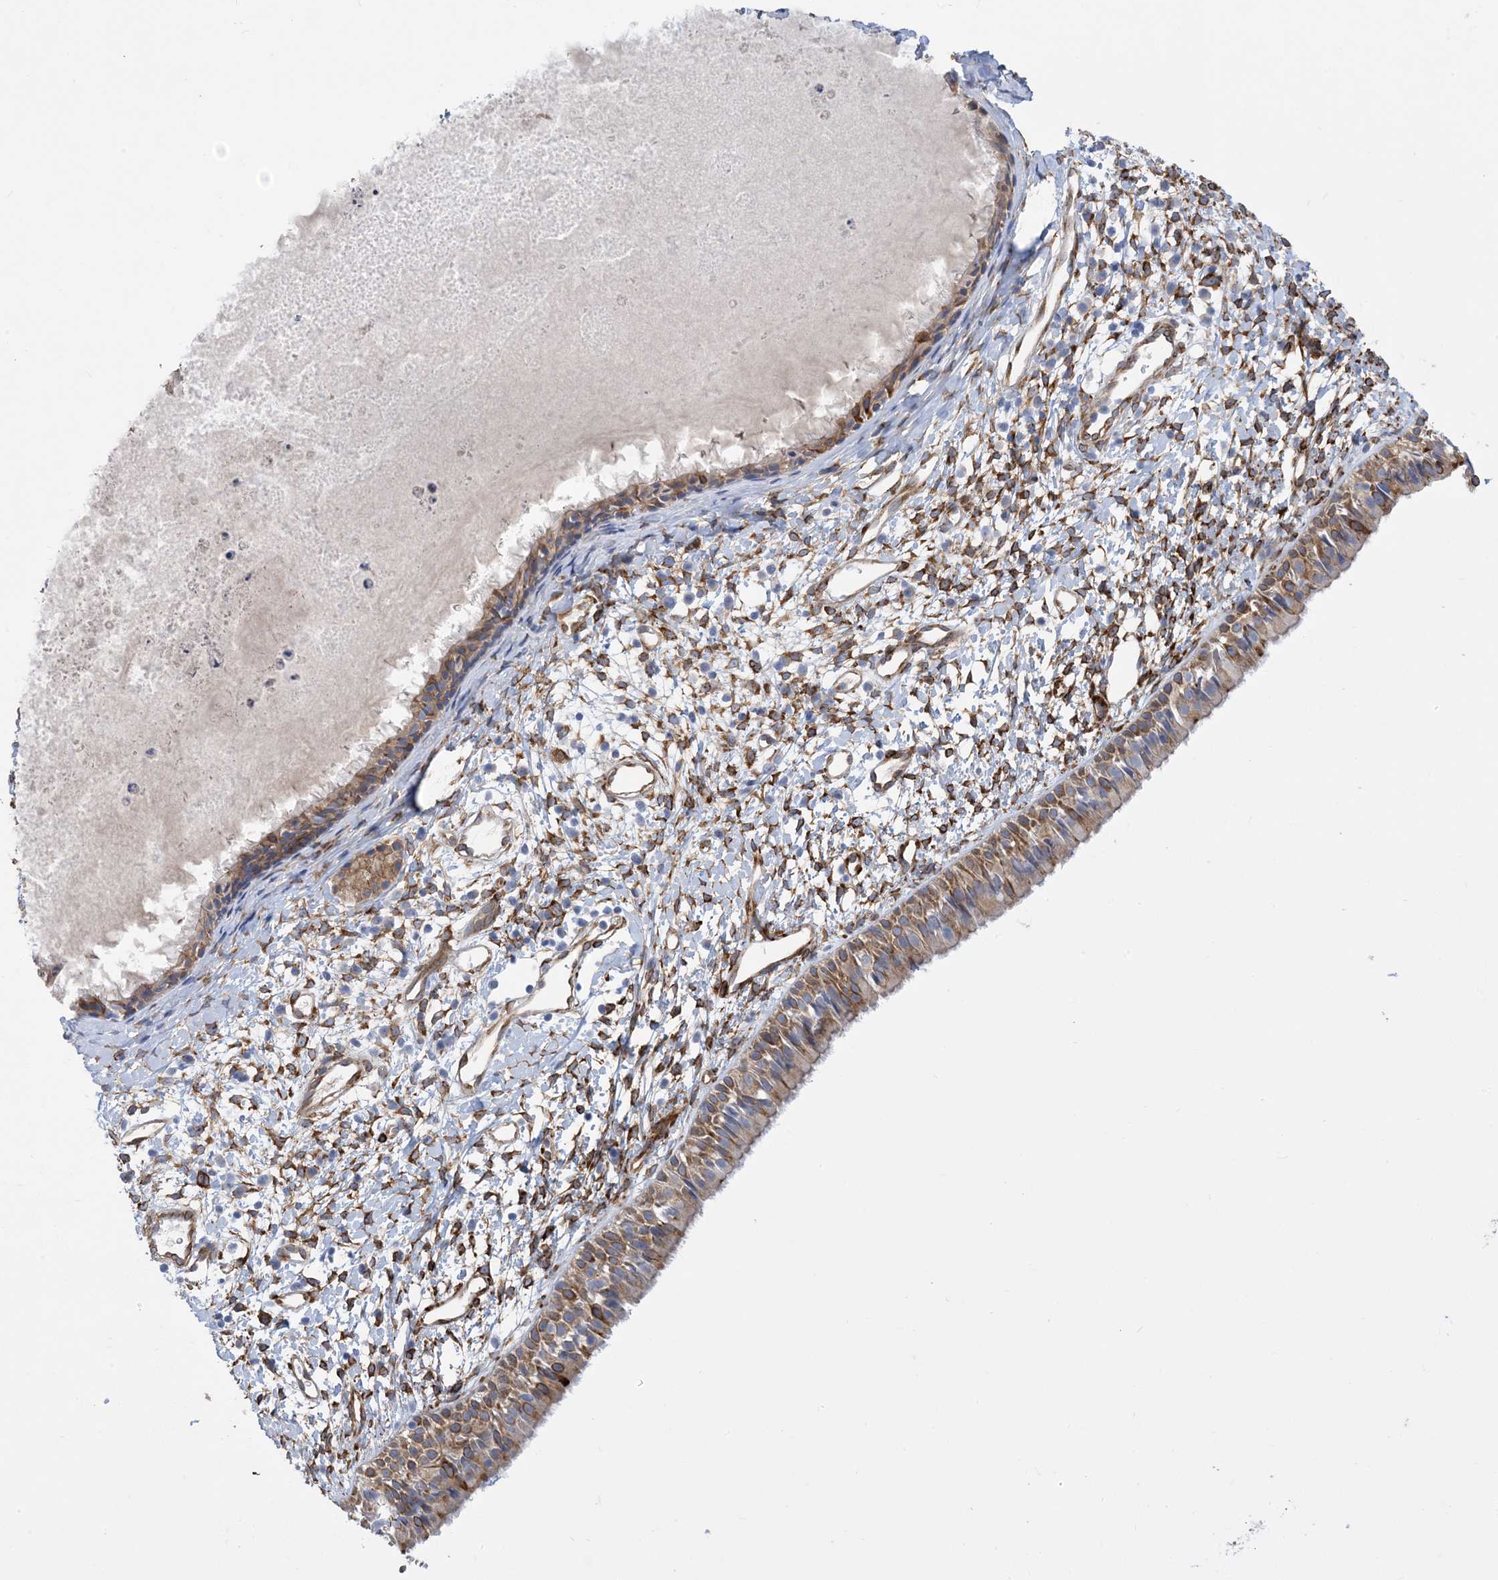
{"staining": {"intensity": "moderate", "quantity": "25%-75%", "location": "cytoplasmic/membranous"}, "tissue": "nasopharynx", "cell_type": "Respiratory epithelial cells", "image_type": "normal", "snomed": [{"axis": "morphology", "description": "Normal tissue, NOS"}, {"axis": "topography", "description": "Nasopharynx"}], "caption": "Protein expression analysis of normal nasopharynx demonstrates moderate cytoplasmic/membranous staining in approximately 25%-75% of respiratory epithelial cells.", "gene": "RBMS3", "patient": {"sex": "male", "age": 22}}